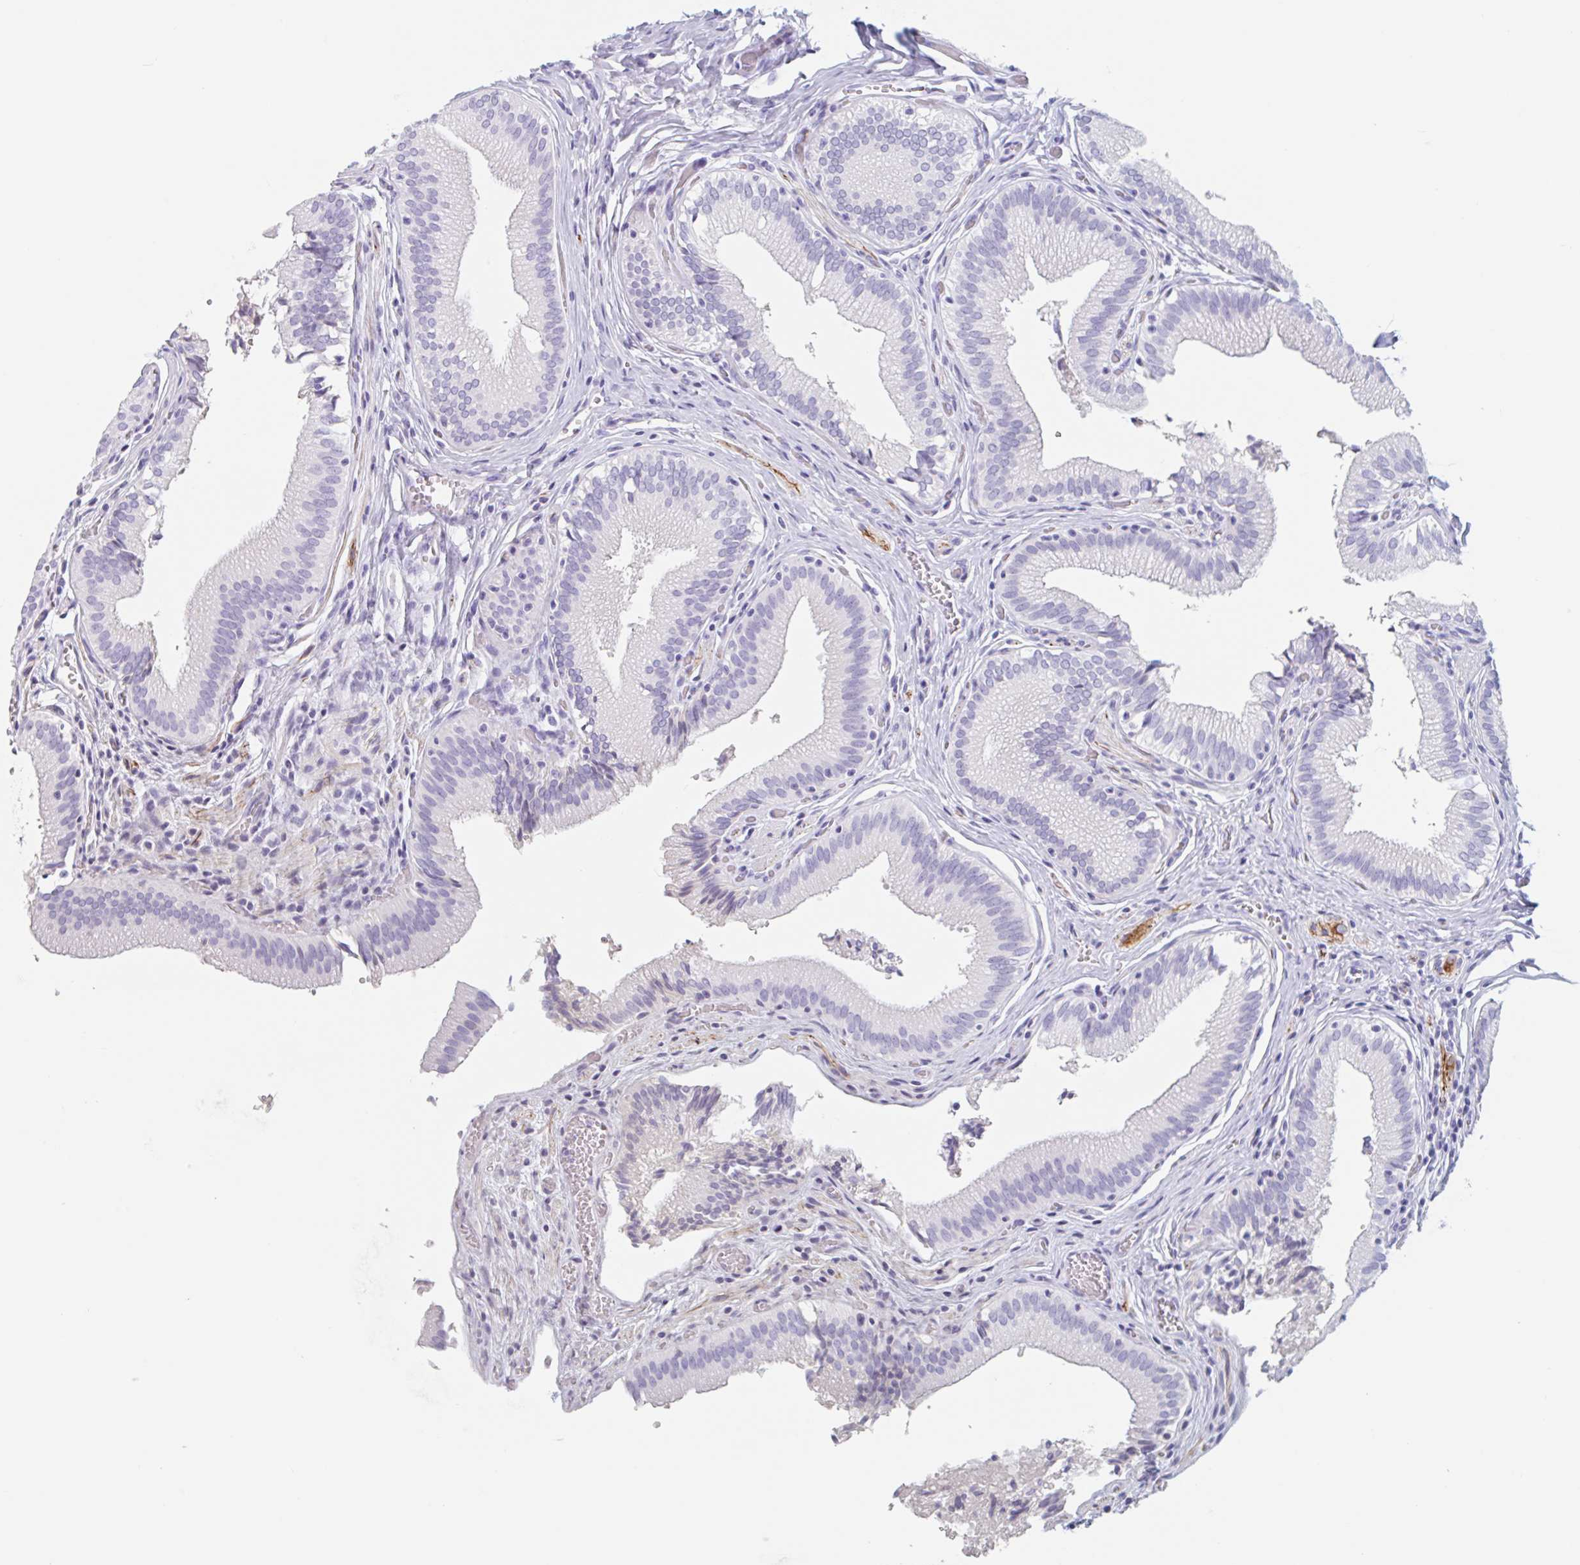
{"staining": {"intensity": "negative", "quantity": "none", "location": "none"}, "tissue": "gallbladder", "cell_type": "Glandular cells", "image_type": "normal", "snomed": [{"axis": "morphology", "description": "Normal tissue, NOS"}, {"axis": "topography", "description": "Gallbladder"}, {"axis": "topography", "description": "Peripheral nerve tissue"}], "caption": "DAB immunohistochemical staining of normal human gallbladder shows no significant staining in glandular cells. (Stains: DAB (3,3'-diaminobenzidine) IHC with hematoxylin counter stain, Microscopy: brightfield microscopy at high magnification).", "gene": "EMC4", "patient": {"sex": "male", "age": 17}}